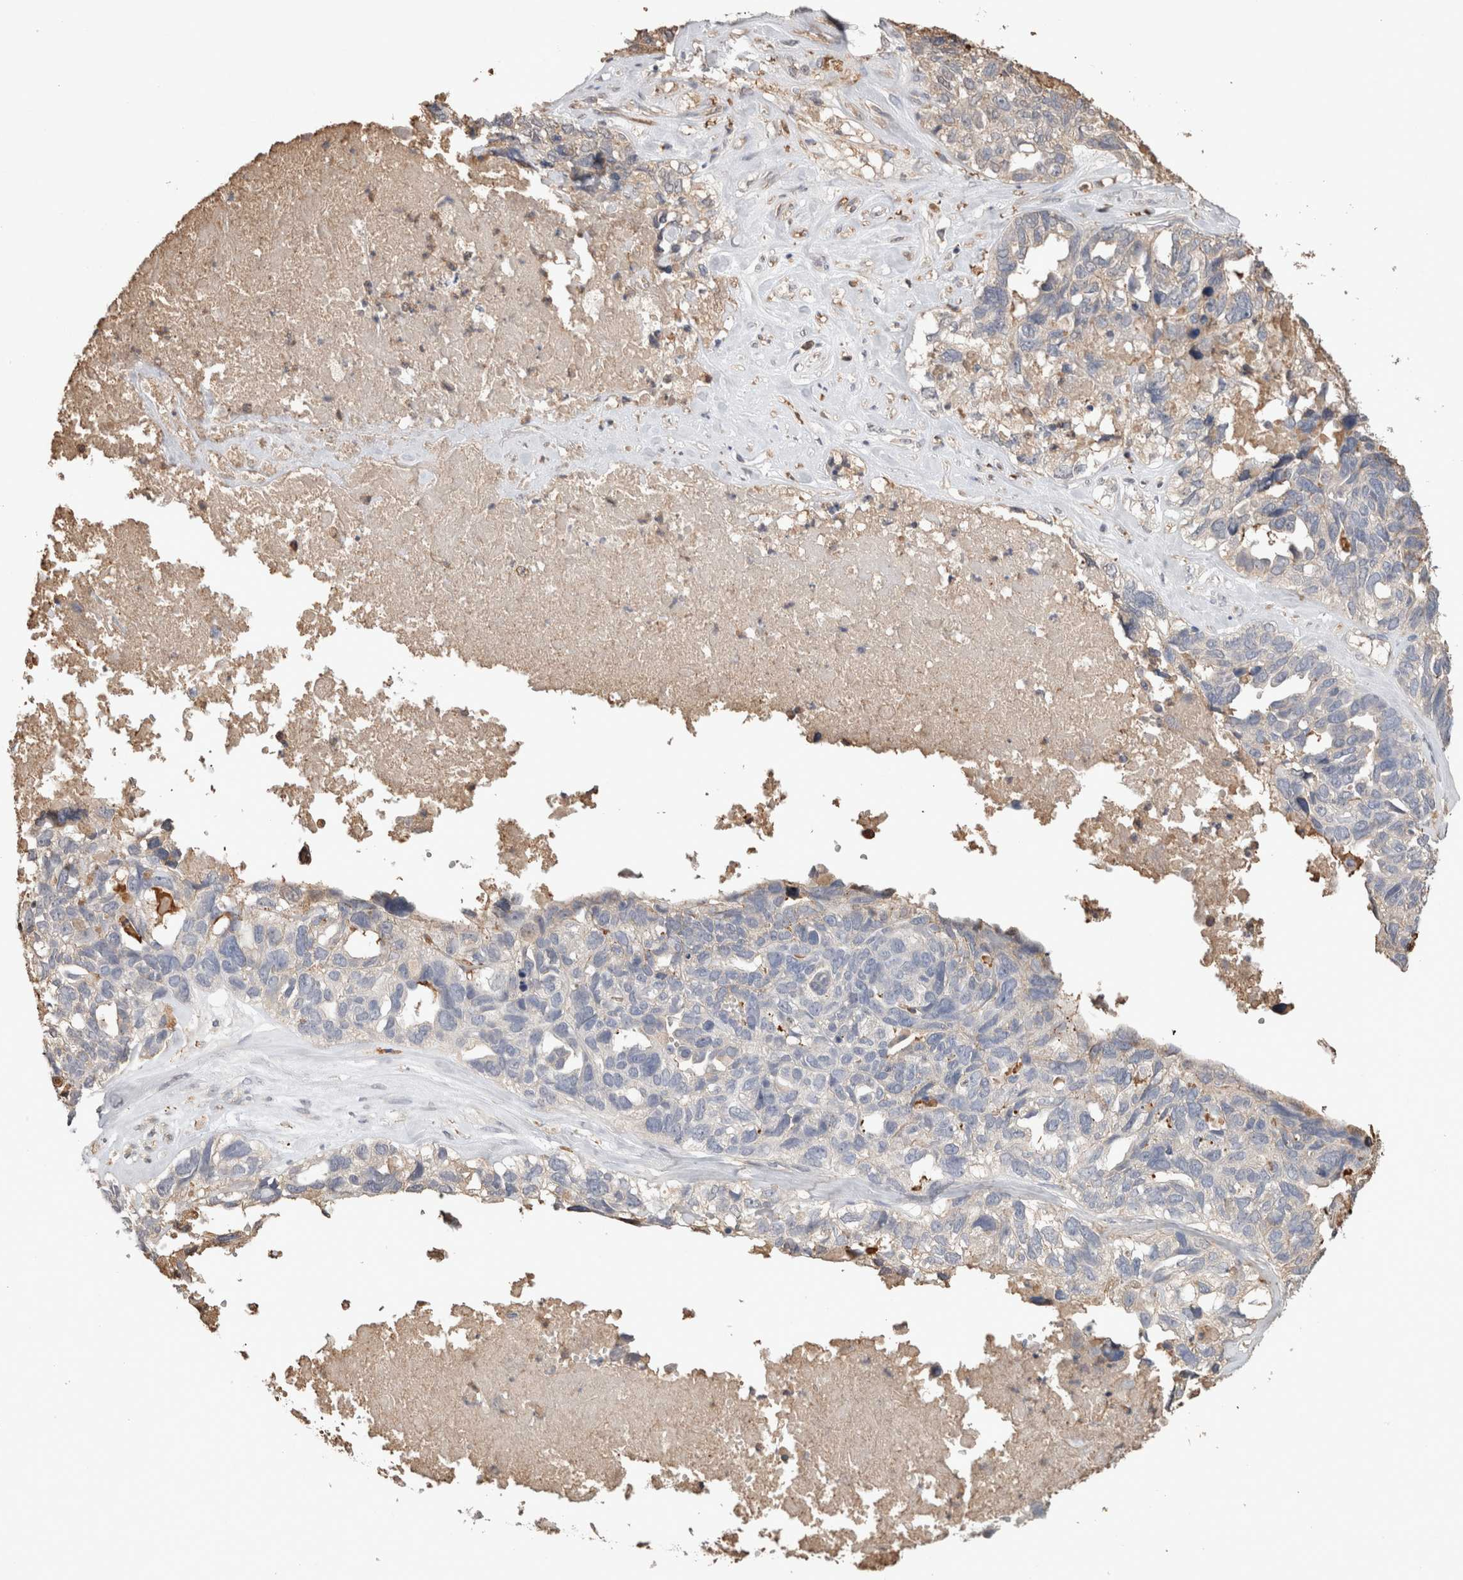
{"staining": {"intensity": "negative", "quantity": "none", "location": "none"}, "tissue": "ovarian cancer", "cell_type": "Tumor cells", "image_type": "cancer", "snomed": [{"axis": "morphology", "description": "Cystadenocarcinoma, serous, NOS"}, {"axis": "topography", "description": "Ovary"}], "caption": "Immunohistochemistry (IHC) photomicrograph of neoplastic tissue: human ovarian cancer (serous cystadenocarcinoma) stained with DAB shows no significant protein expression in tumor cells.", "gene": "FABP7", "patient": {"sex": "female", "age": 79}}